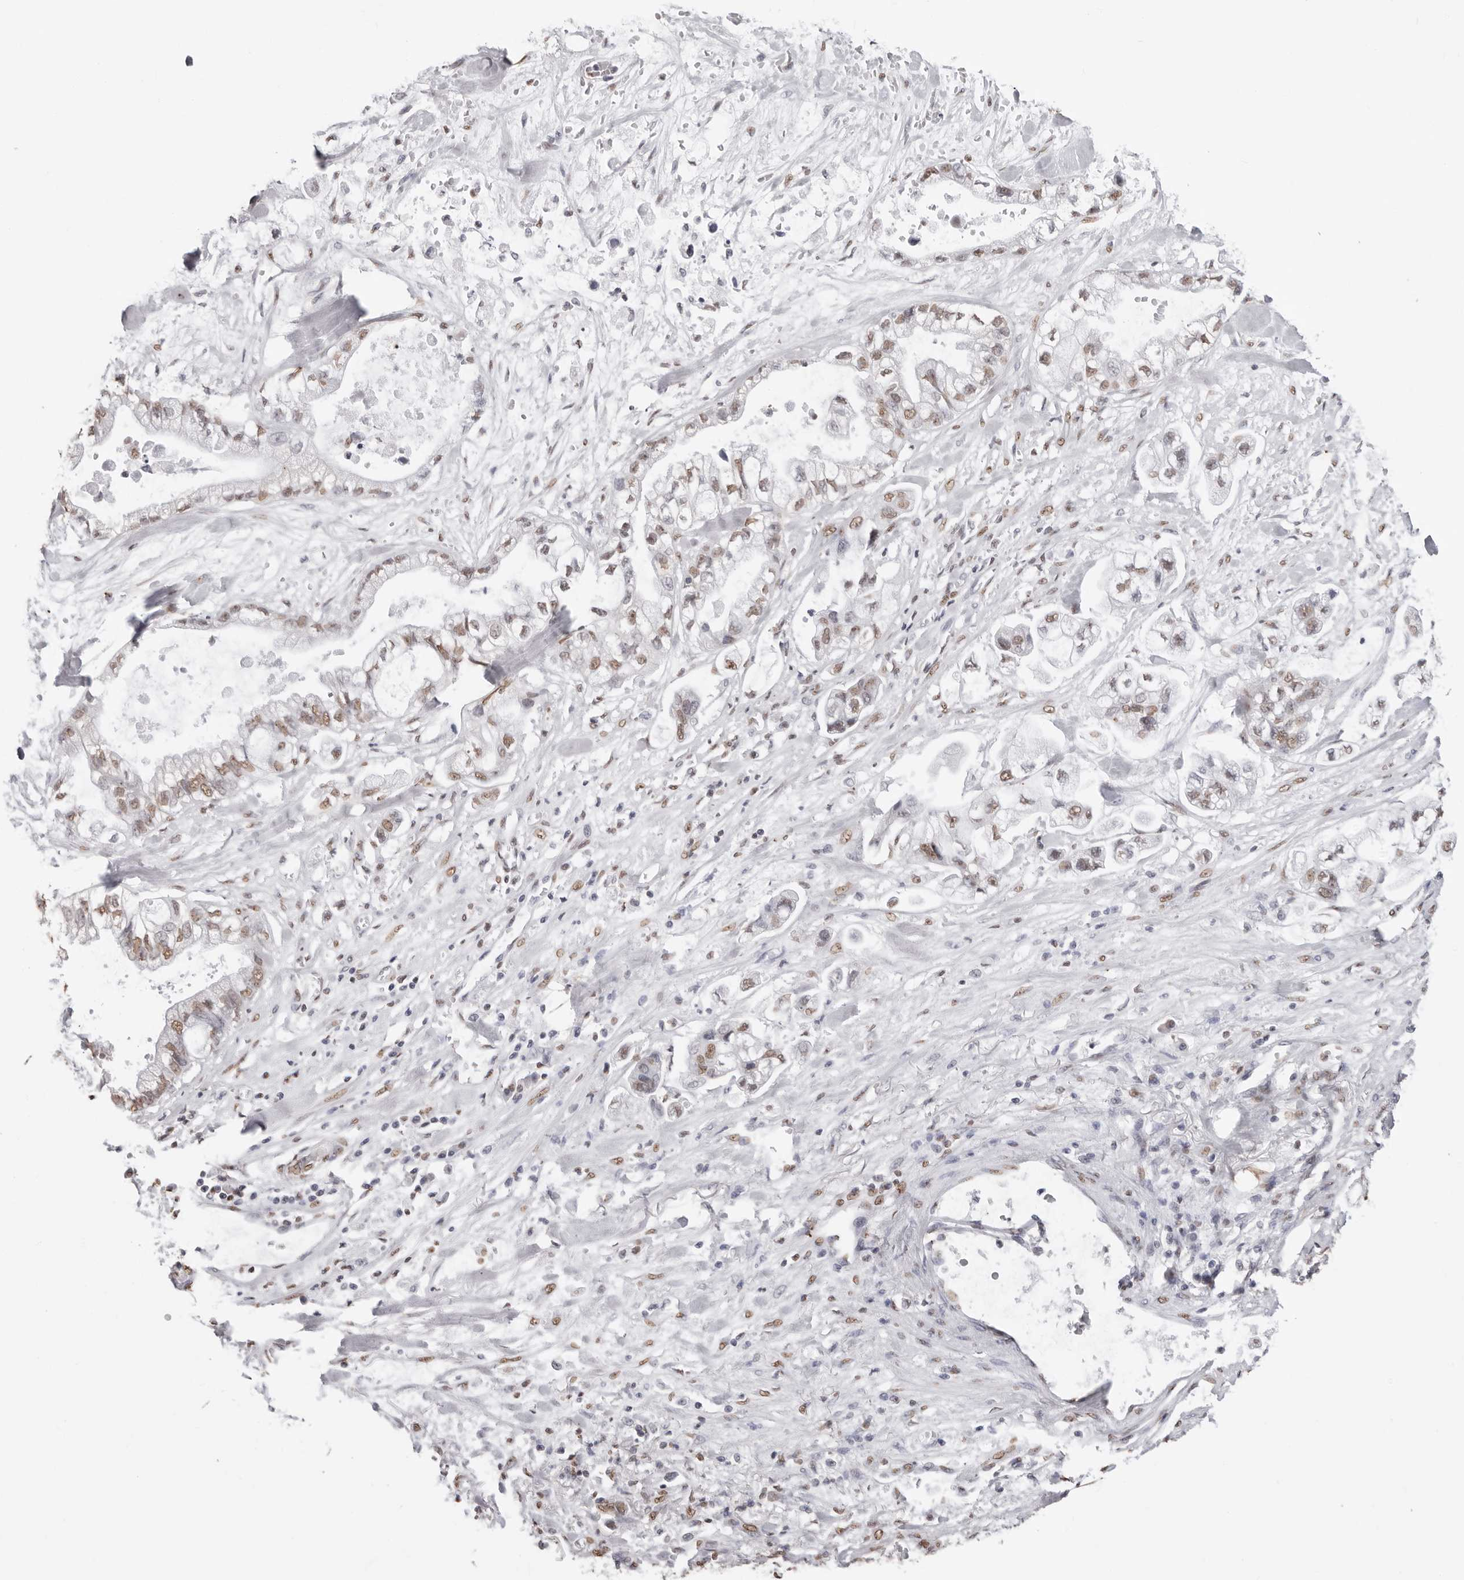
{"staining": {"intensity": "moderate", "quantity": ">75%", "location": "nuclear"}, "tissue": "stomach cancer", "cell_type": "Tumor cells", "image_type": "cancer", "snomed": [{"axis": "morphology", "description": "Normal tissue, NOS"}, {"axis": "morphology", "description": "Adenocarcinoma, NOS"}, {"axis": "topography", "description": "Stomach"}], "caption": "Human stomach adenocarcinoma stained with a brown dye exhibits moderate nuclear positive expression in about >75% of tumor cells.", "gene": "OLIG3", "patient": {"sex": "male", "age": 62}}